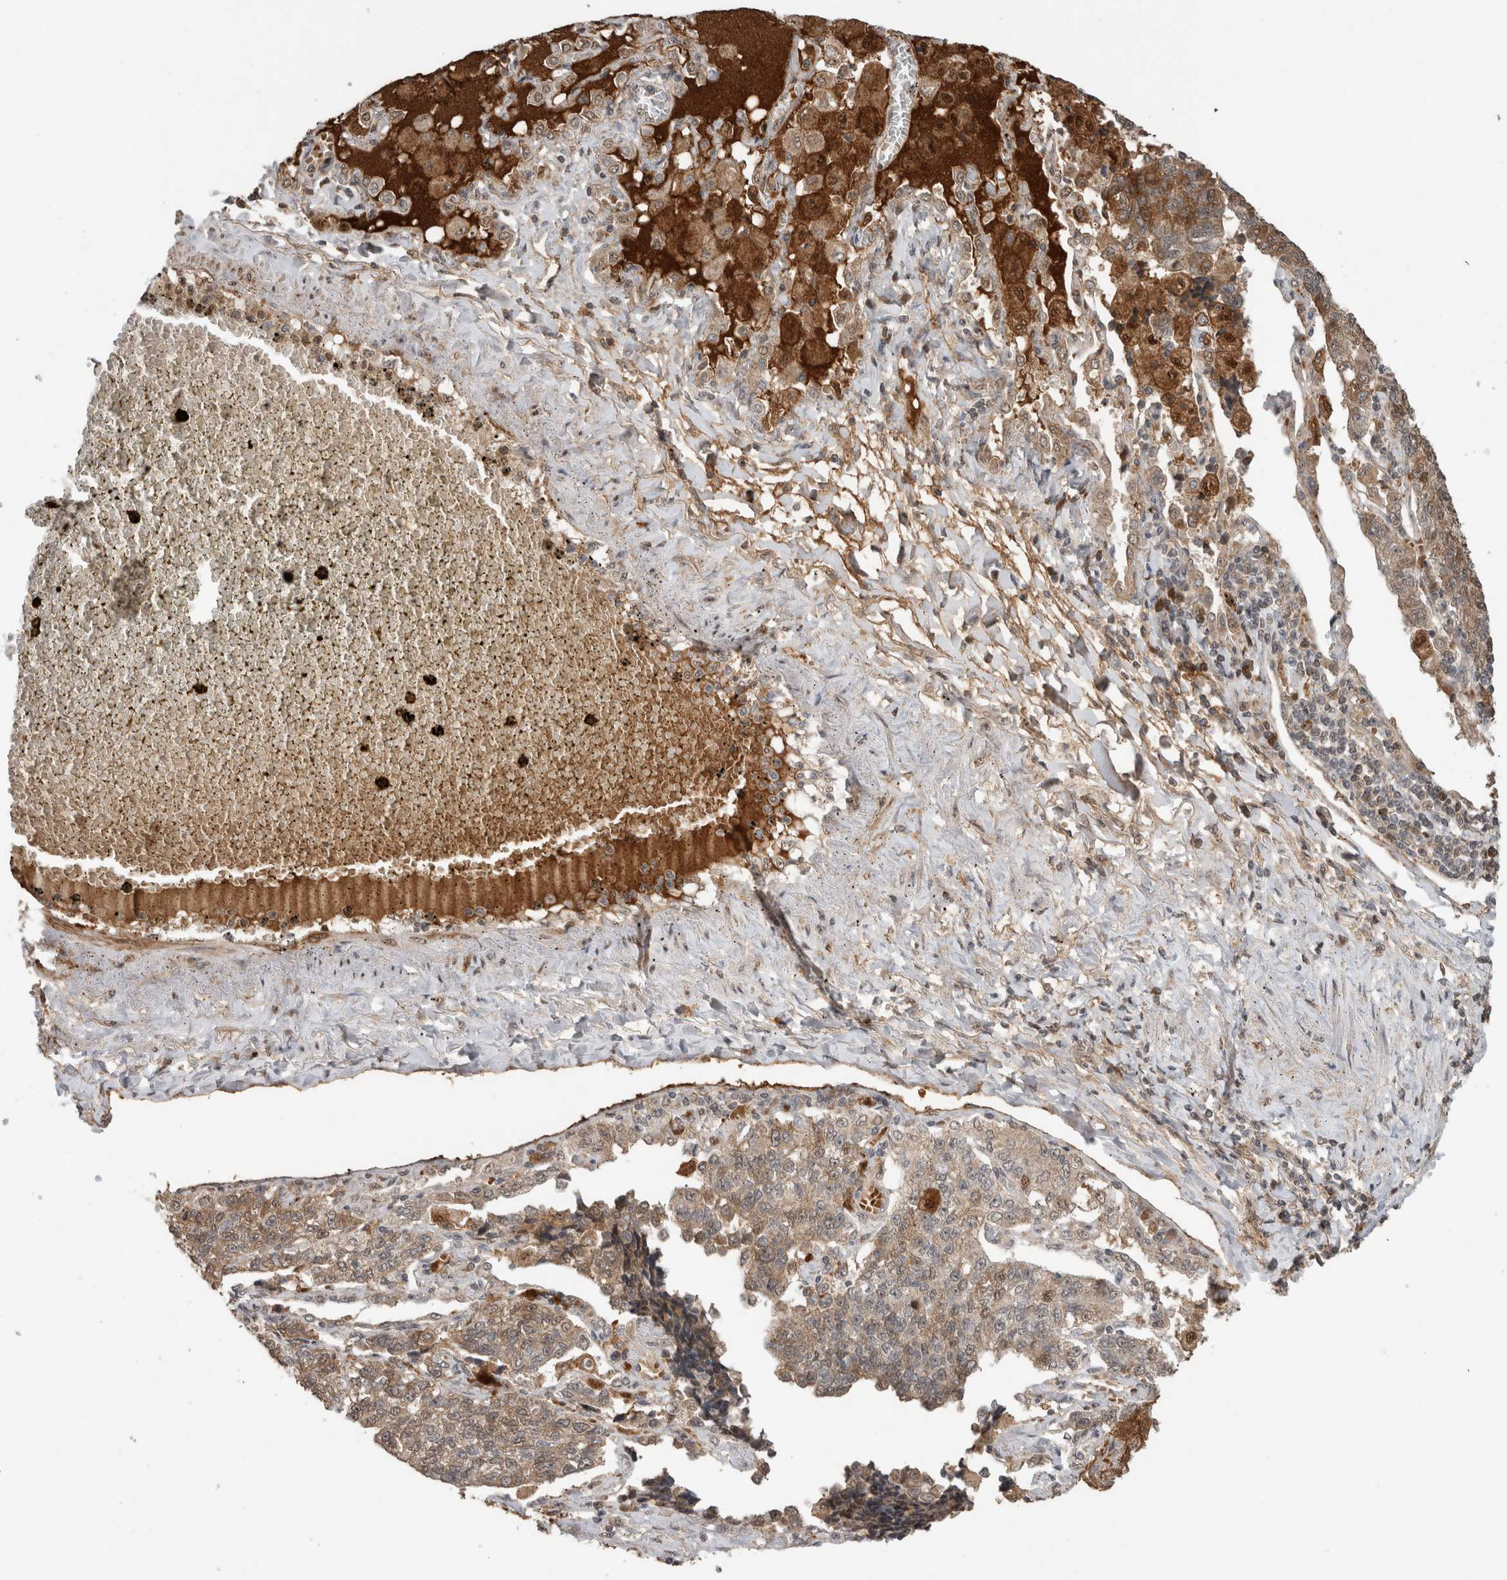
{"staining": {"intensity": "weak", "quantity": ">75%", "location": "cytoplasmic/membranous"}, "tissue": "lung cancer", "cell_type": "Tumor cells", "image_type": "cancer", "snomed": [{"axis": "morphology", "description": "Adenocarcinoma, NOS"}, {"axis": "topography", "description": "Lung"}], "caption": "Immunohistochemistry (IHC) photomicrograph of human adenocarcinoma (lung) stained for a protein (brown), which demonstrates low levels of weak cytoplasmic/membranous expression in about >75% of tumor cells.", "gene": "FAM3A", "patient": {"sex": "male", "age": 49}}